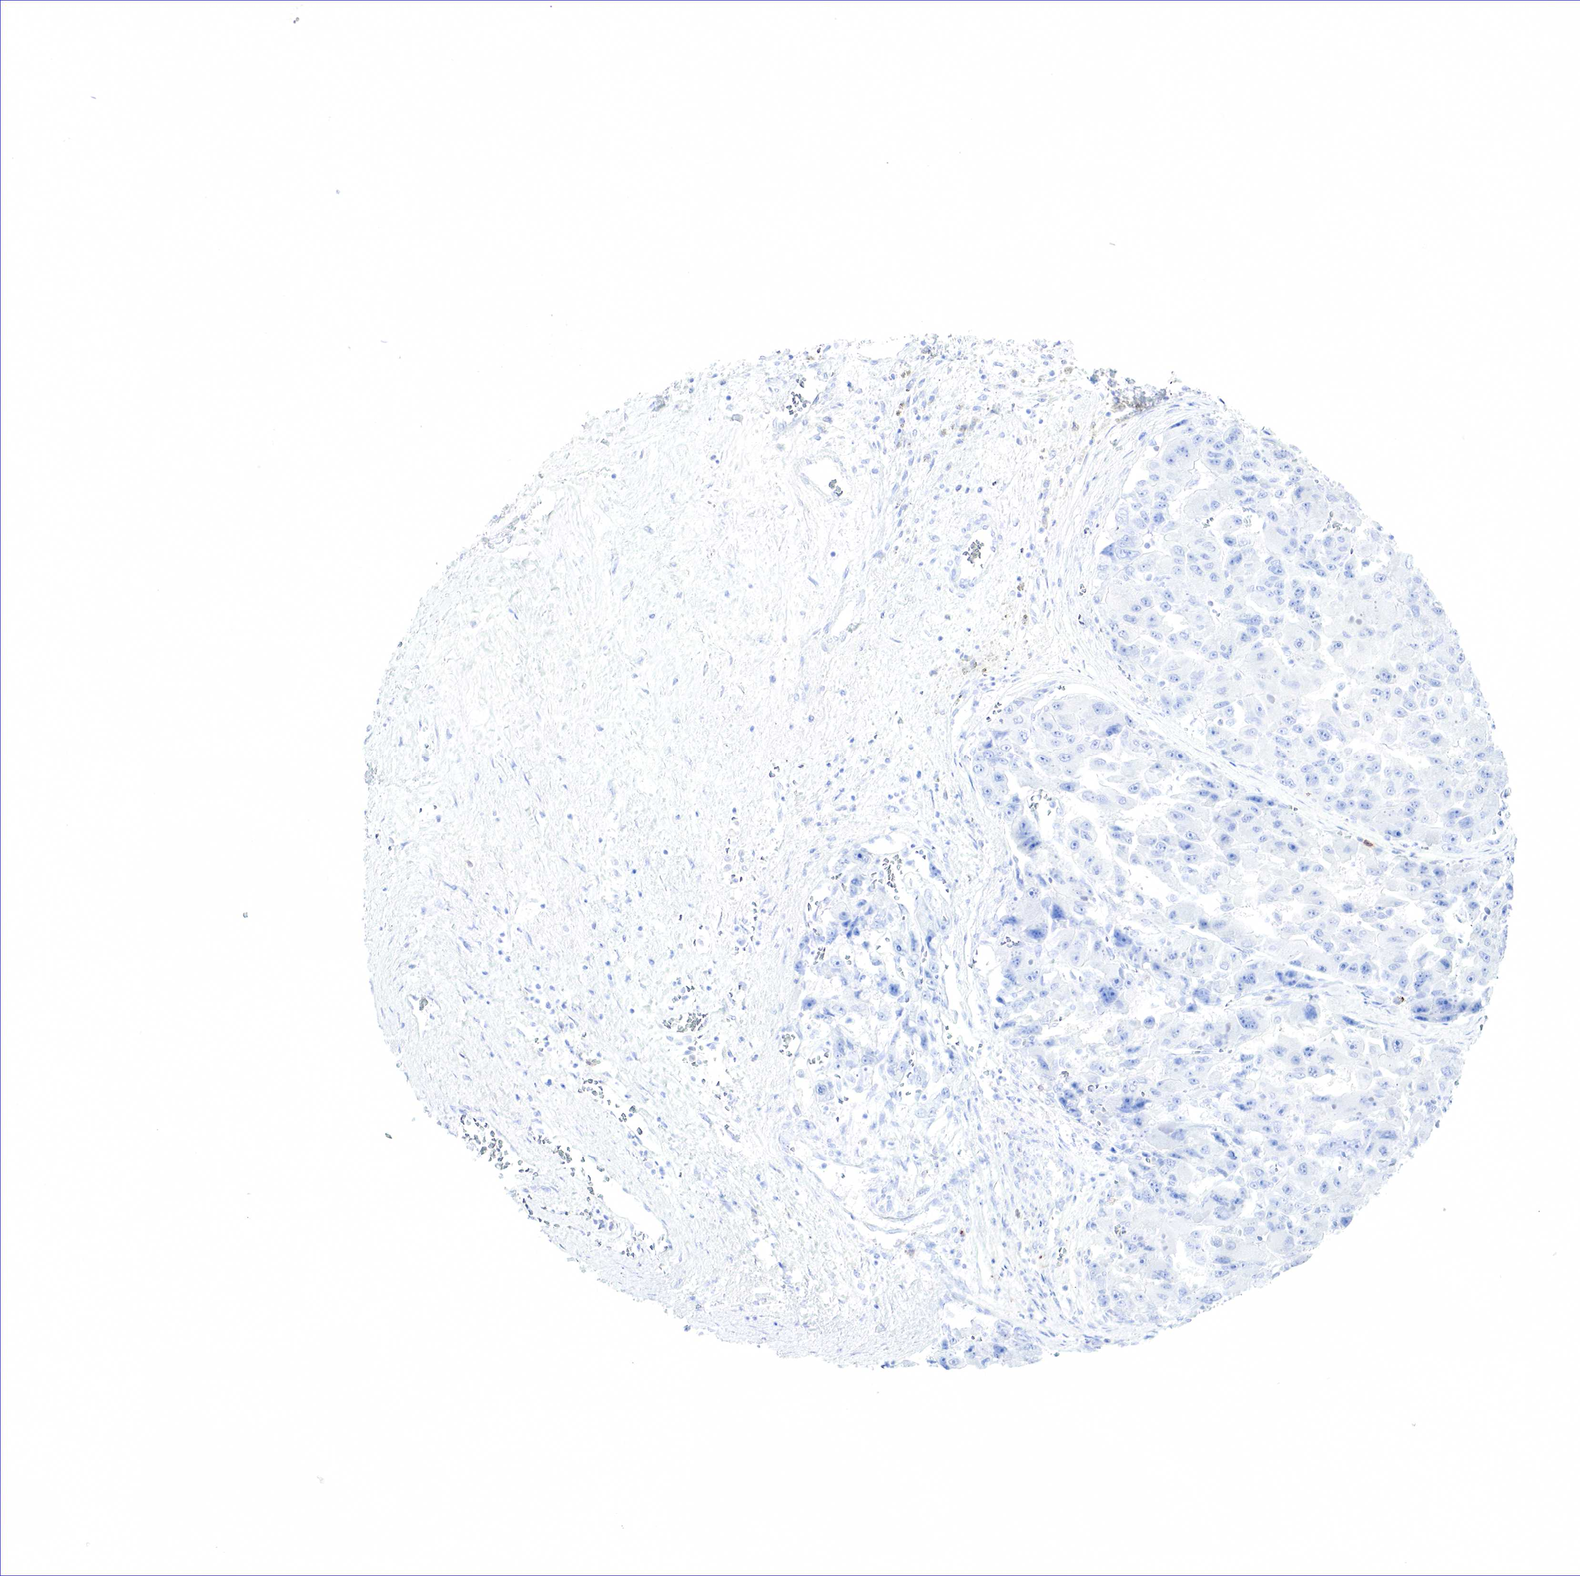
{"staining": {"intensity": "negative", "quantity": "none", "location": "none"}, "tissue": "liver cancer", "cell_type": "Tumor cells", "image_type": "cancer", "snomed": [{"axis": "morphology", "description": "Carcinoma, Hepatocellular, NOS"}, {"axis": "topography", "description": "Liver"}], "caption": "Immunohistochemistry of human hepatocellular carcinoma (liver) shows no expression in tumor cells.", "gene": "TNFRSF8", "patient": {"sex": "male", "age": 64}}